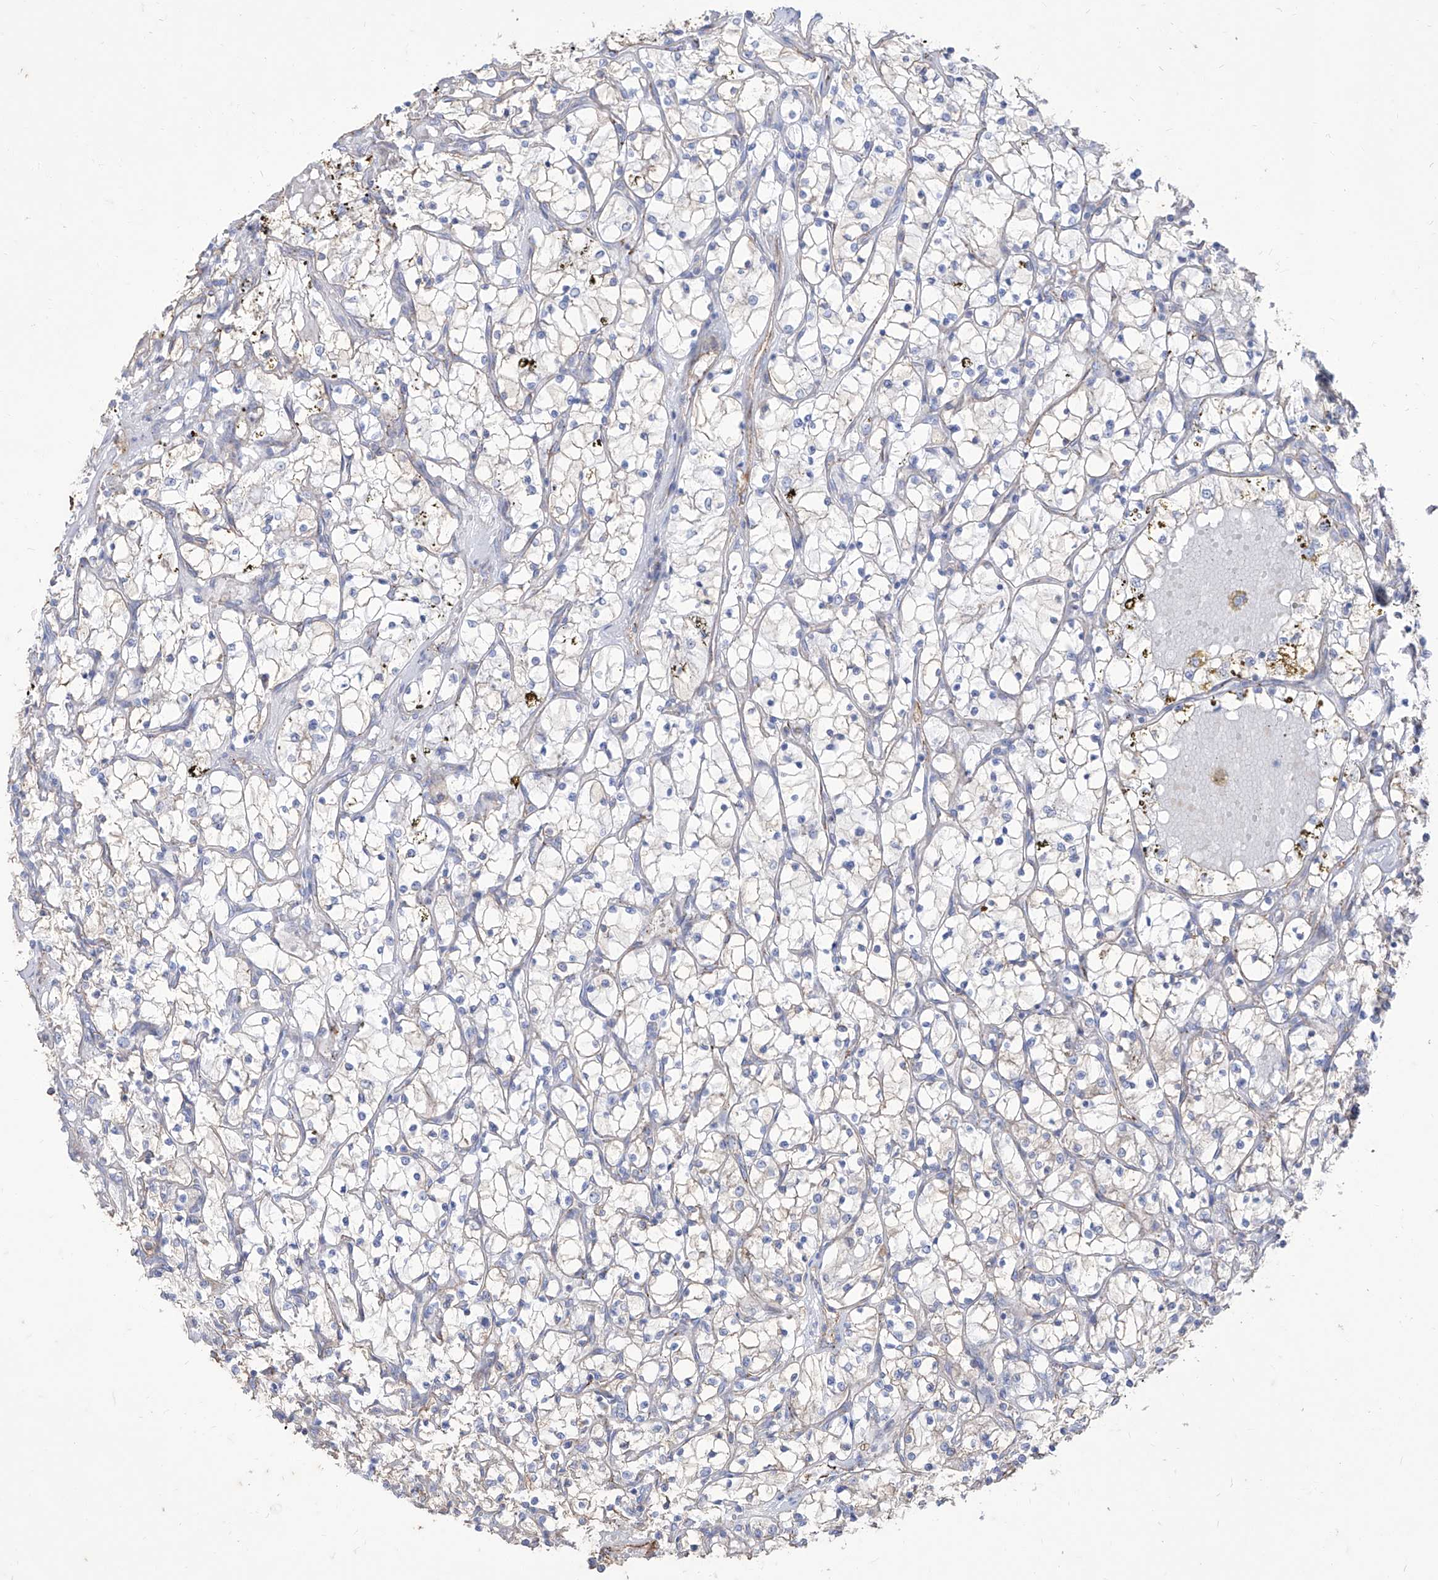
{"staining": {"intensity": "negative", "quantity": "none", "location": "none"}, "tissue": "renal cancer", "cell_type": "Tumor cells", "image_type": "cancer", "snomed": [{"axis": "morphology", "description": "Adenocarcinoma, NOS"}, {"axis": "topography", "description": "Kidney"}], "caption": "The micrograph reveals no significant positivity in tumor cells of renal cancer. (DAB (3,3'-diaminobenzidine) IHC visualized using brightfield microscopy, high magnification).", "gene": "C1orf74", "patient": {"sex": "female", "age": 69}}